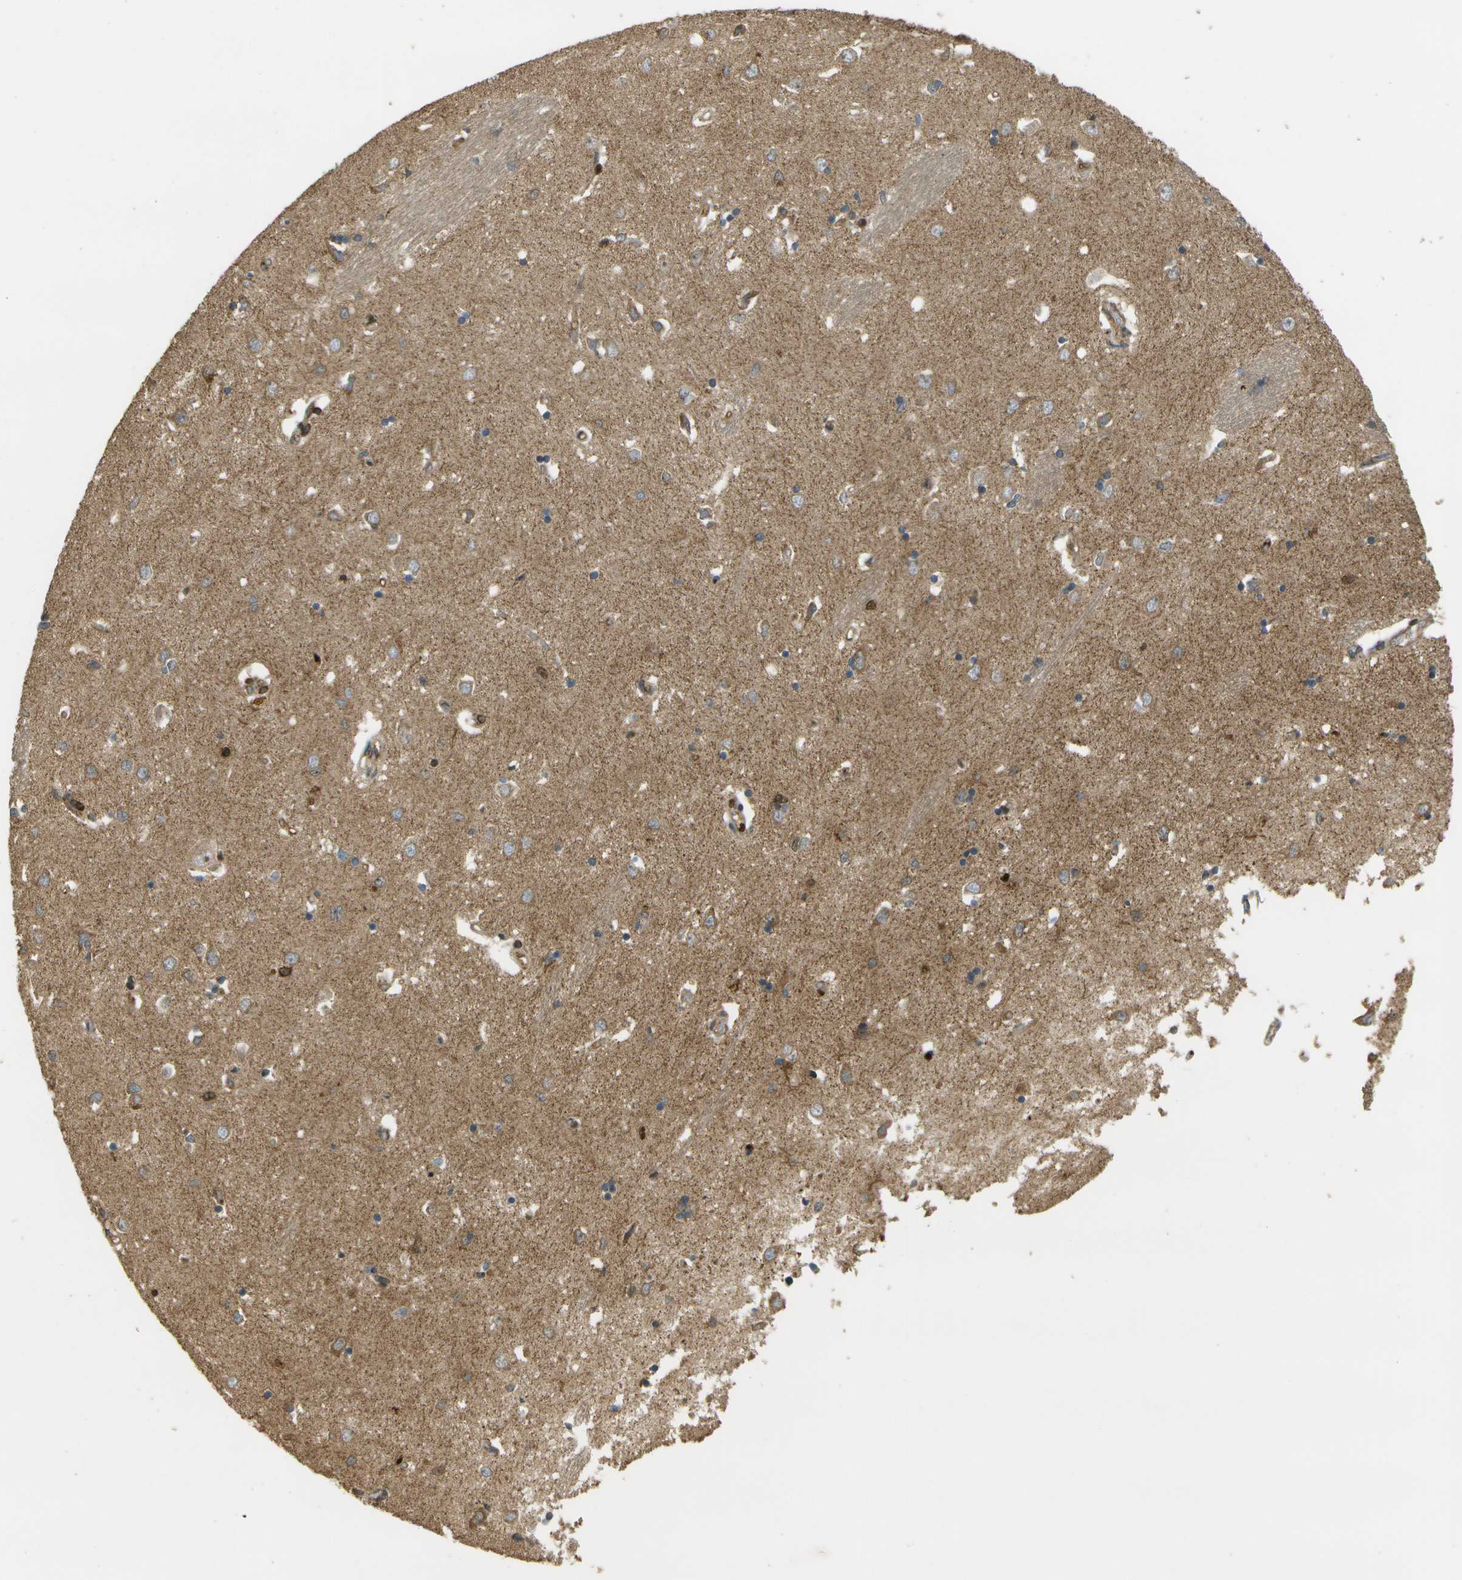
{"staining": {"intensity": "moderate", "quantity": "<25%", "location": "cytoplasmic/membranous"}, "tissue": "caudate", "cell_type": "Glial cells", "image_type": "normal", "snomed": [{"axis": "morphology", "description": "Normal tissue, NOS"}, {"axis": "topography", "description": "Lateral ventricle wall"}], "caption": "Immunohistochemical staining of normal caudate shows <25% levels of moderate cytoplasmic/membranous protein staining in approximately <25% of glial cells. The staining was performed using DAB (3,3'-diaminobenzidine), with brown indicating positive protein expression. Nuclei are stained blue with hematoxylin.", "gene": "LRP12", "patient": {"sex": "female", "age": 19}}